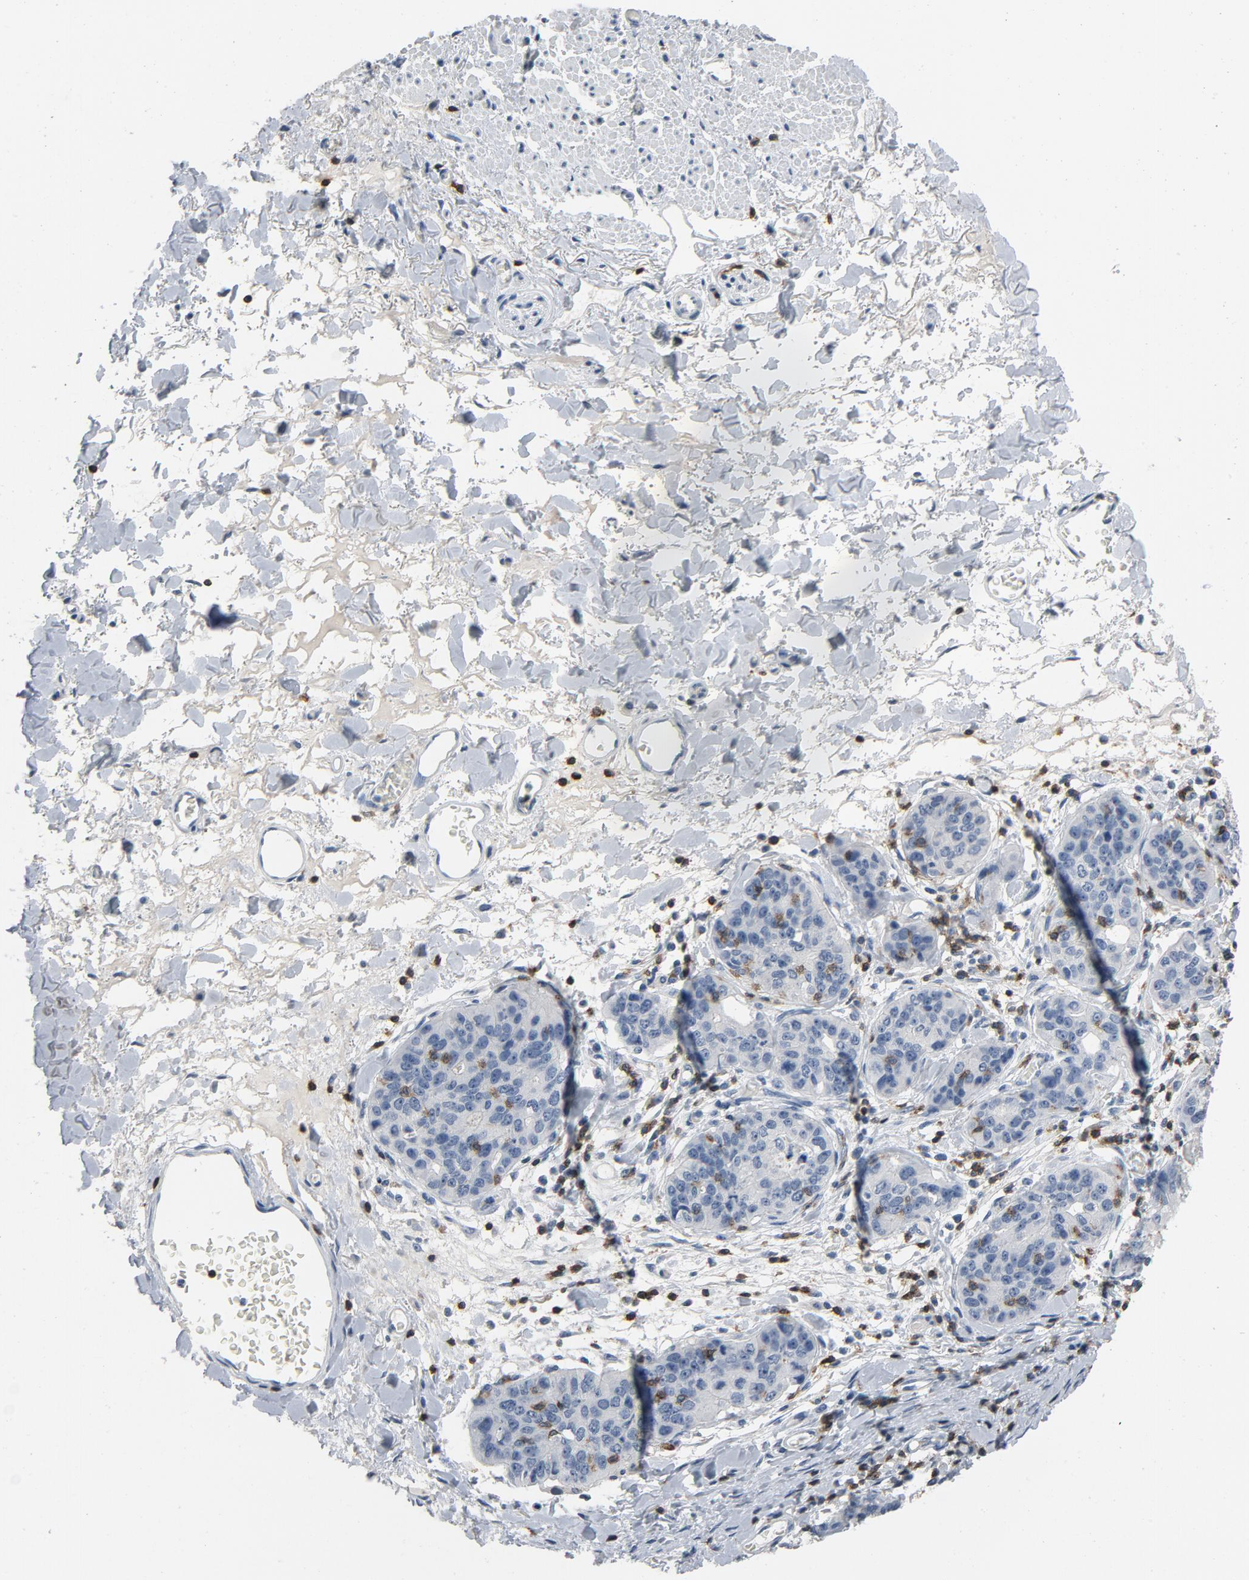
{"staining": {"intensity": "negative", "quantity": "none", "location": "none"}, "tissue": "stomach cancer", "cell_type": "Tumor cells", "image_type": "cancer", "snomed": [{"axis": "morphology", "description": "Adenocarcinoma, NOS"}, {"axis": "topography", "description": "Esophagus"}, {"axis": "topography", "description": "Stomach"}], "caption": "The immunohistochemistry histopathology image has no significant expression in tumor cells of stomach cancer (adenocarcinoma) tissue.", "gene": "LCK", "patient": {"sex": "male", "age": 74}}